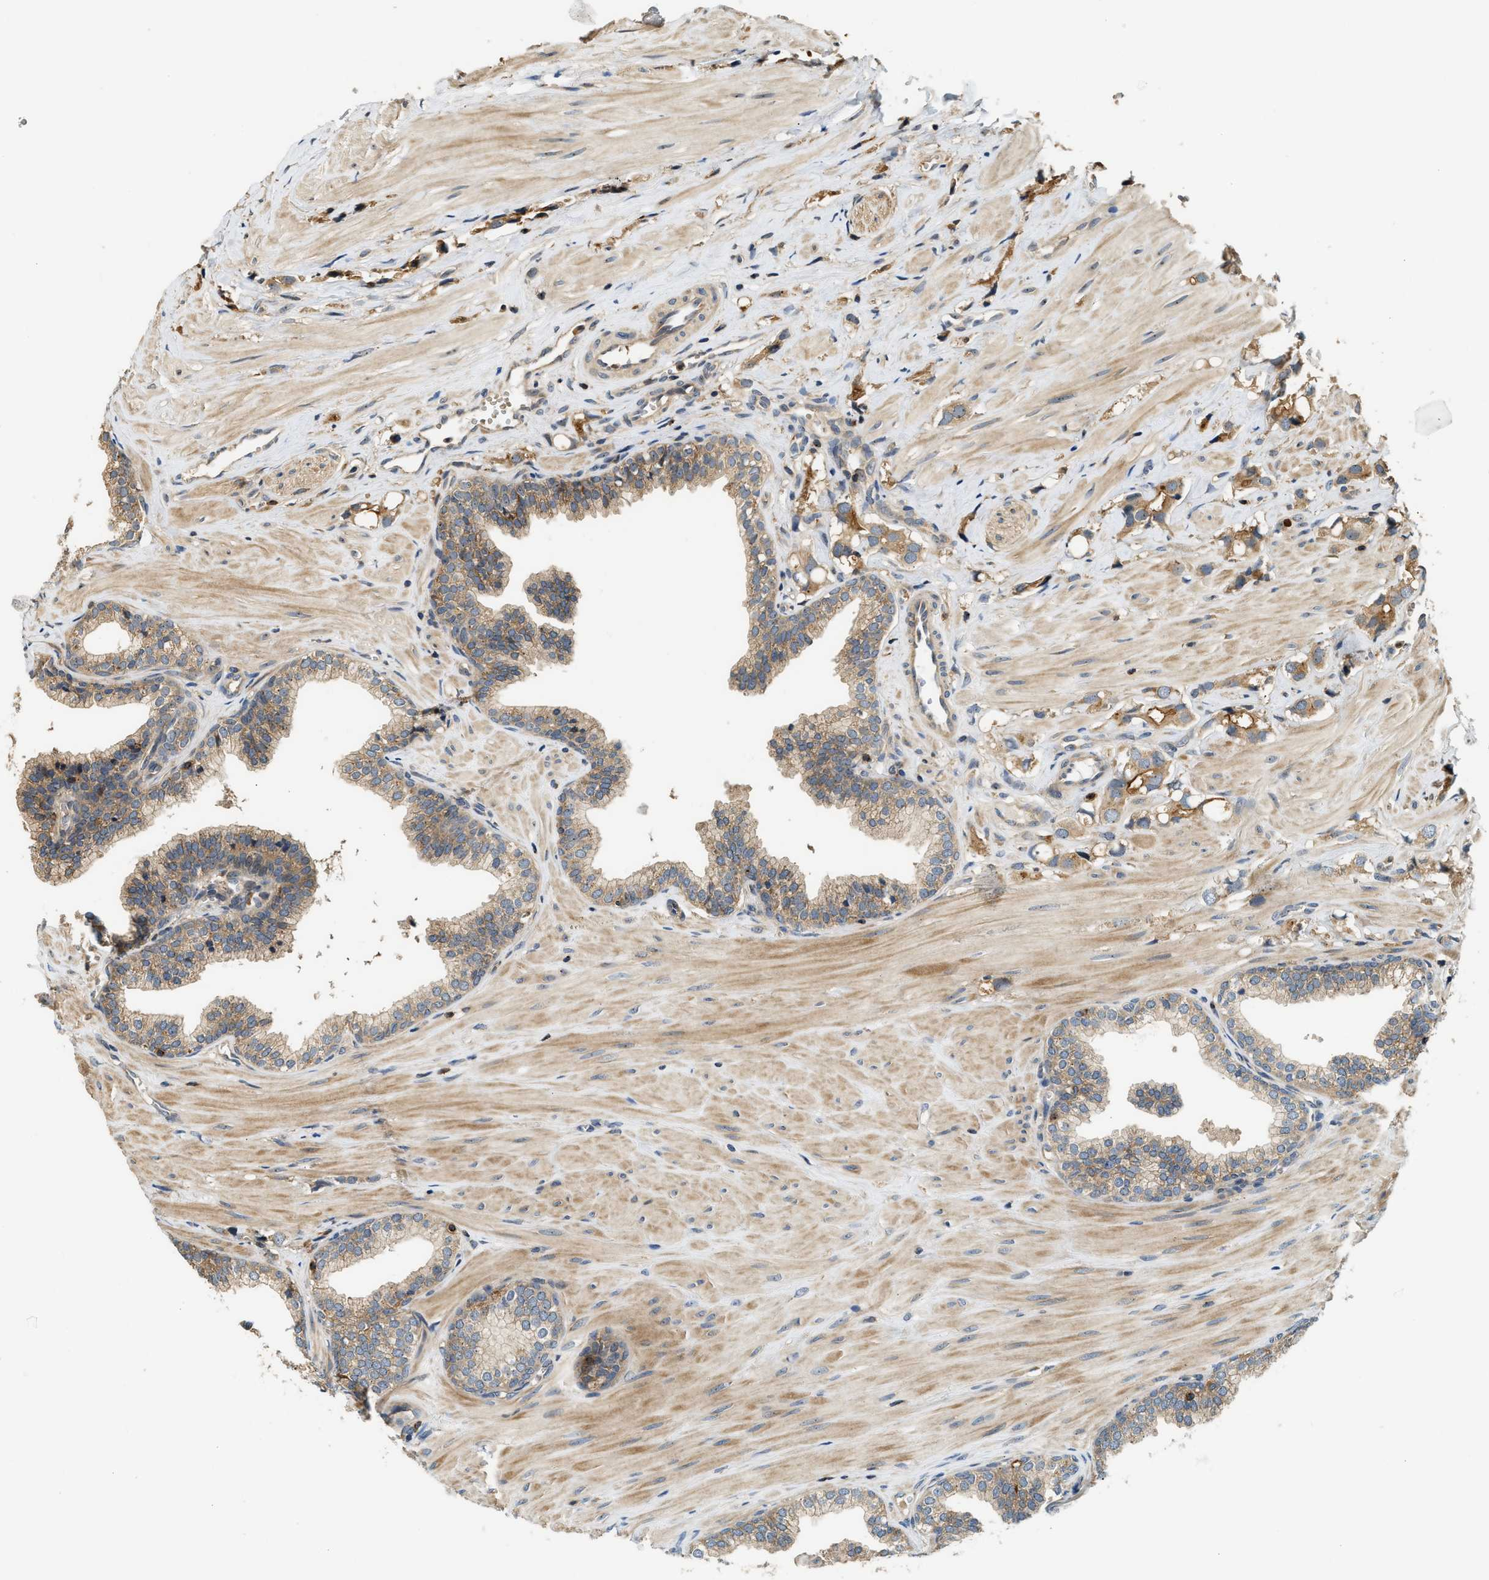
{"staining": {"intensity": "weak", "quantity": ">75%", "location": "cytoplasmic/membranous"}, "tissue": "prostate cancer", "cell_type": "Tumor cells", "image_type": "cancer", "snomed": [{"axis": "morphology", "description": "Adenocarcinoma, High grade"}, {"axis": "topography", "description": "Prostate"}], "caption": "Human prostate high-grade adenocarcinoma stained with a protein marker reveals weak staining in tumor cells.", "gene": "SNX5", "patient": {"sex": "male", "age": 52}}